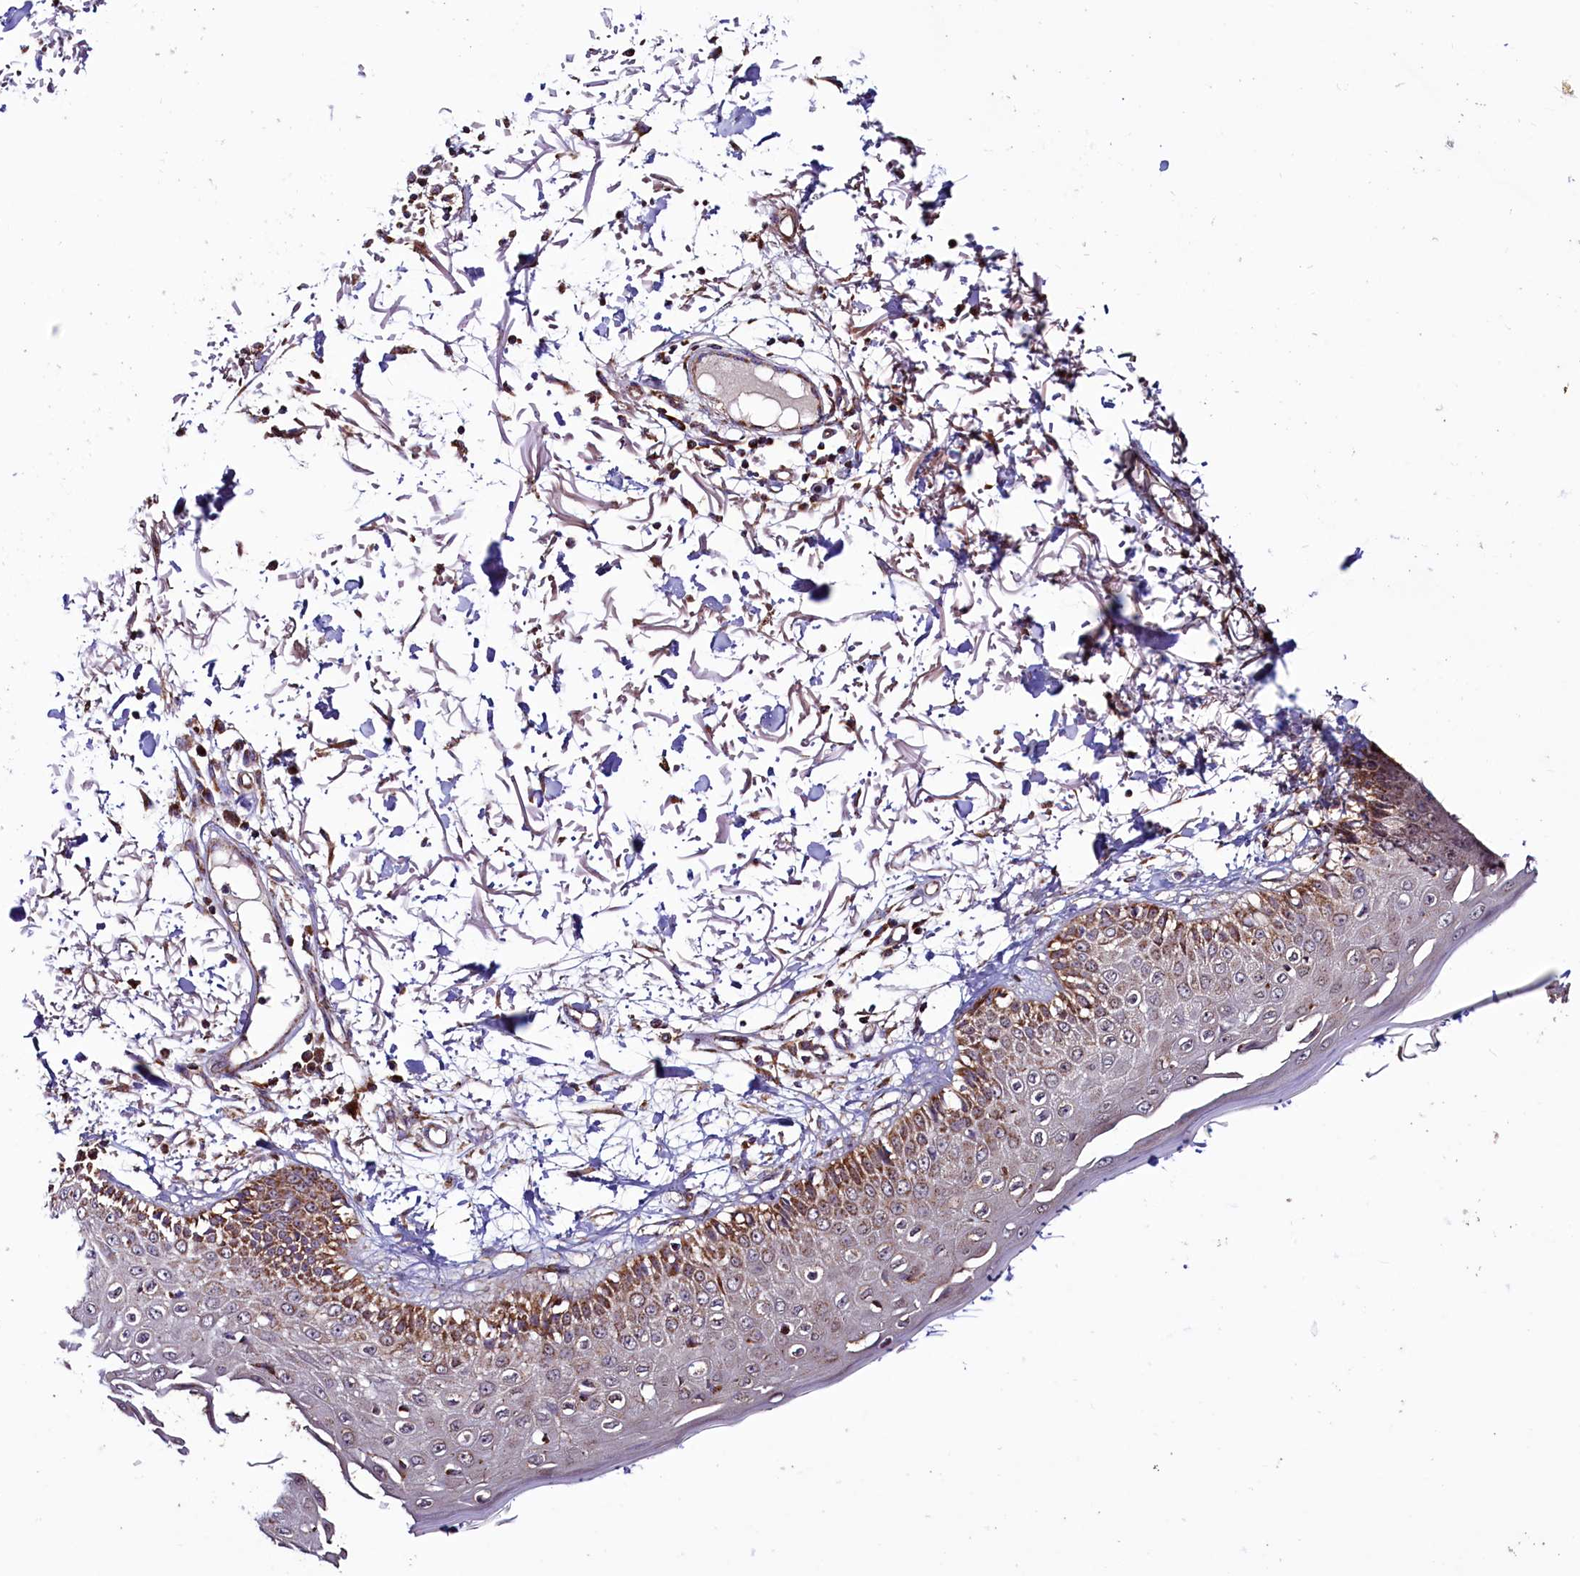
{"staining": {"intensity": "weak", "quantity": "25%-75%", "location": "cytoplasmic/membranous"}, "tissue": "skin", "cell_type": "Fibroblasts", "image_type": "normal", "snomed": [{"axis": "morphology", "description": "Normal tissue, NOS"}, {"axis": "morphology", "description": "Squamous cell carcinoma, NOS"}, {"axis": "topography", "description": "Skin"}, {"axis": "topography", "description": "Peripheral nerve tissue"}], "caption": "Immunohistochemical staining of benign skin shows 25%-75% levels of weak cytoplasmic/membranous protein positivity in about 25%-75% of fibroblasts.", "gene": "STARD5", "patient": {"sex": "male", "age": 83}}